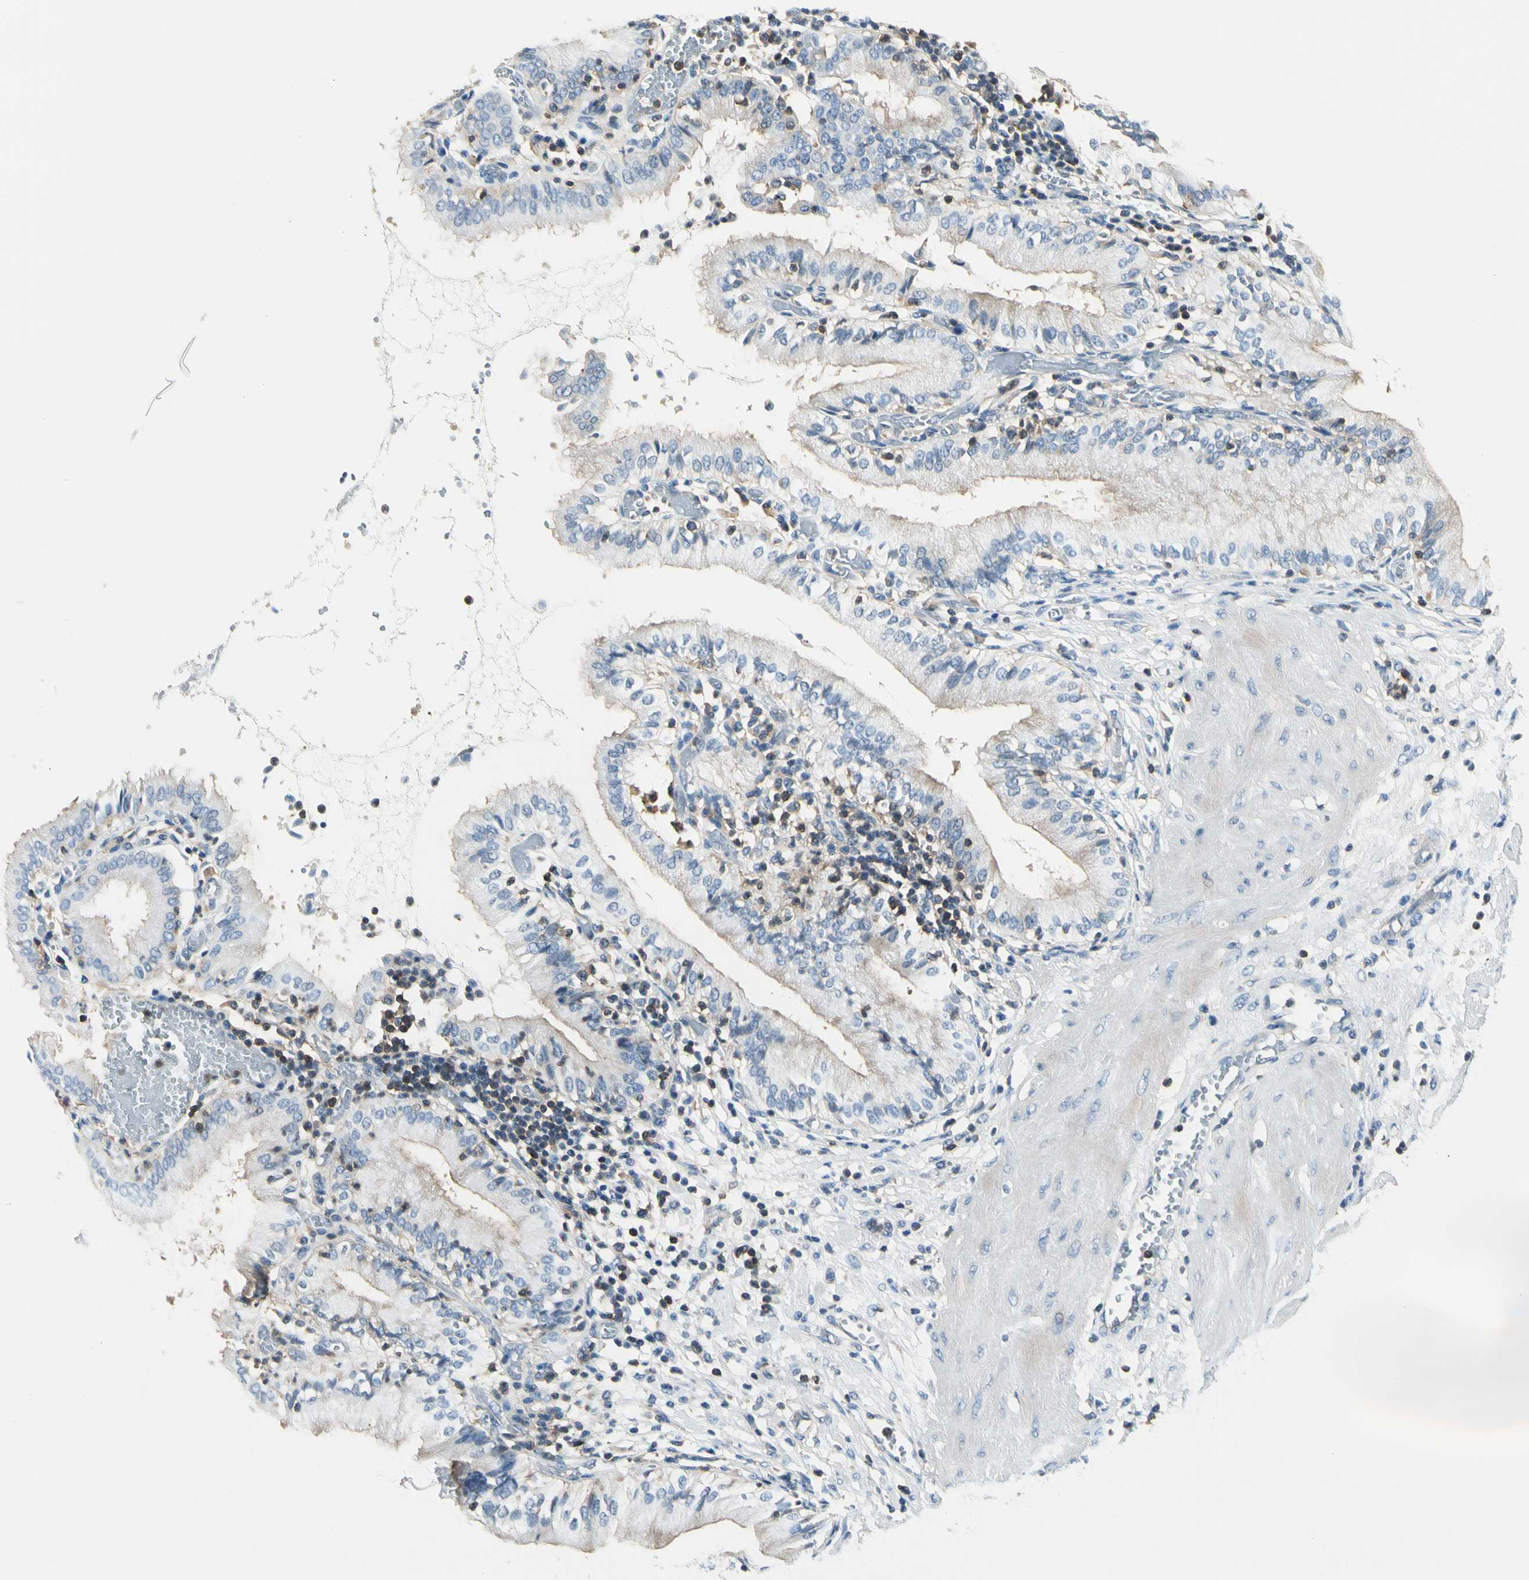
{"staining": {"intensity": "weak", "quantity": "25%-75%", "location": "cytoplasmic/membranous"}, "tissue": "gallbladder", "cell_type": "Glandular cells", "image_type": "normal", "snomed": [{"axis": "morphology", "description": "Normal tissue, NOS"}, {"axis": "topography", "description": "Gallbladder"}], "caption": "Immunohistochemistry (IHC) photomicrograph of benign gallbladder stained for a protein (brown), which shows low levels of weak cytoplasmic/membranous expression in approximately 25%-75% of glandular cells.", "gene": "CAPZA2", "patient": {"sex": "male", "age": 58}}